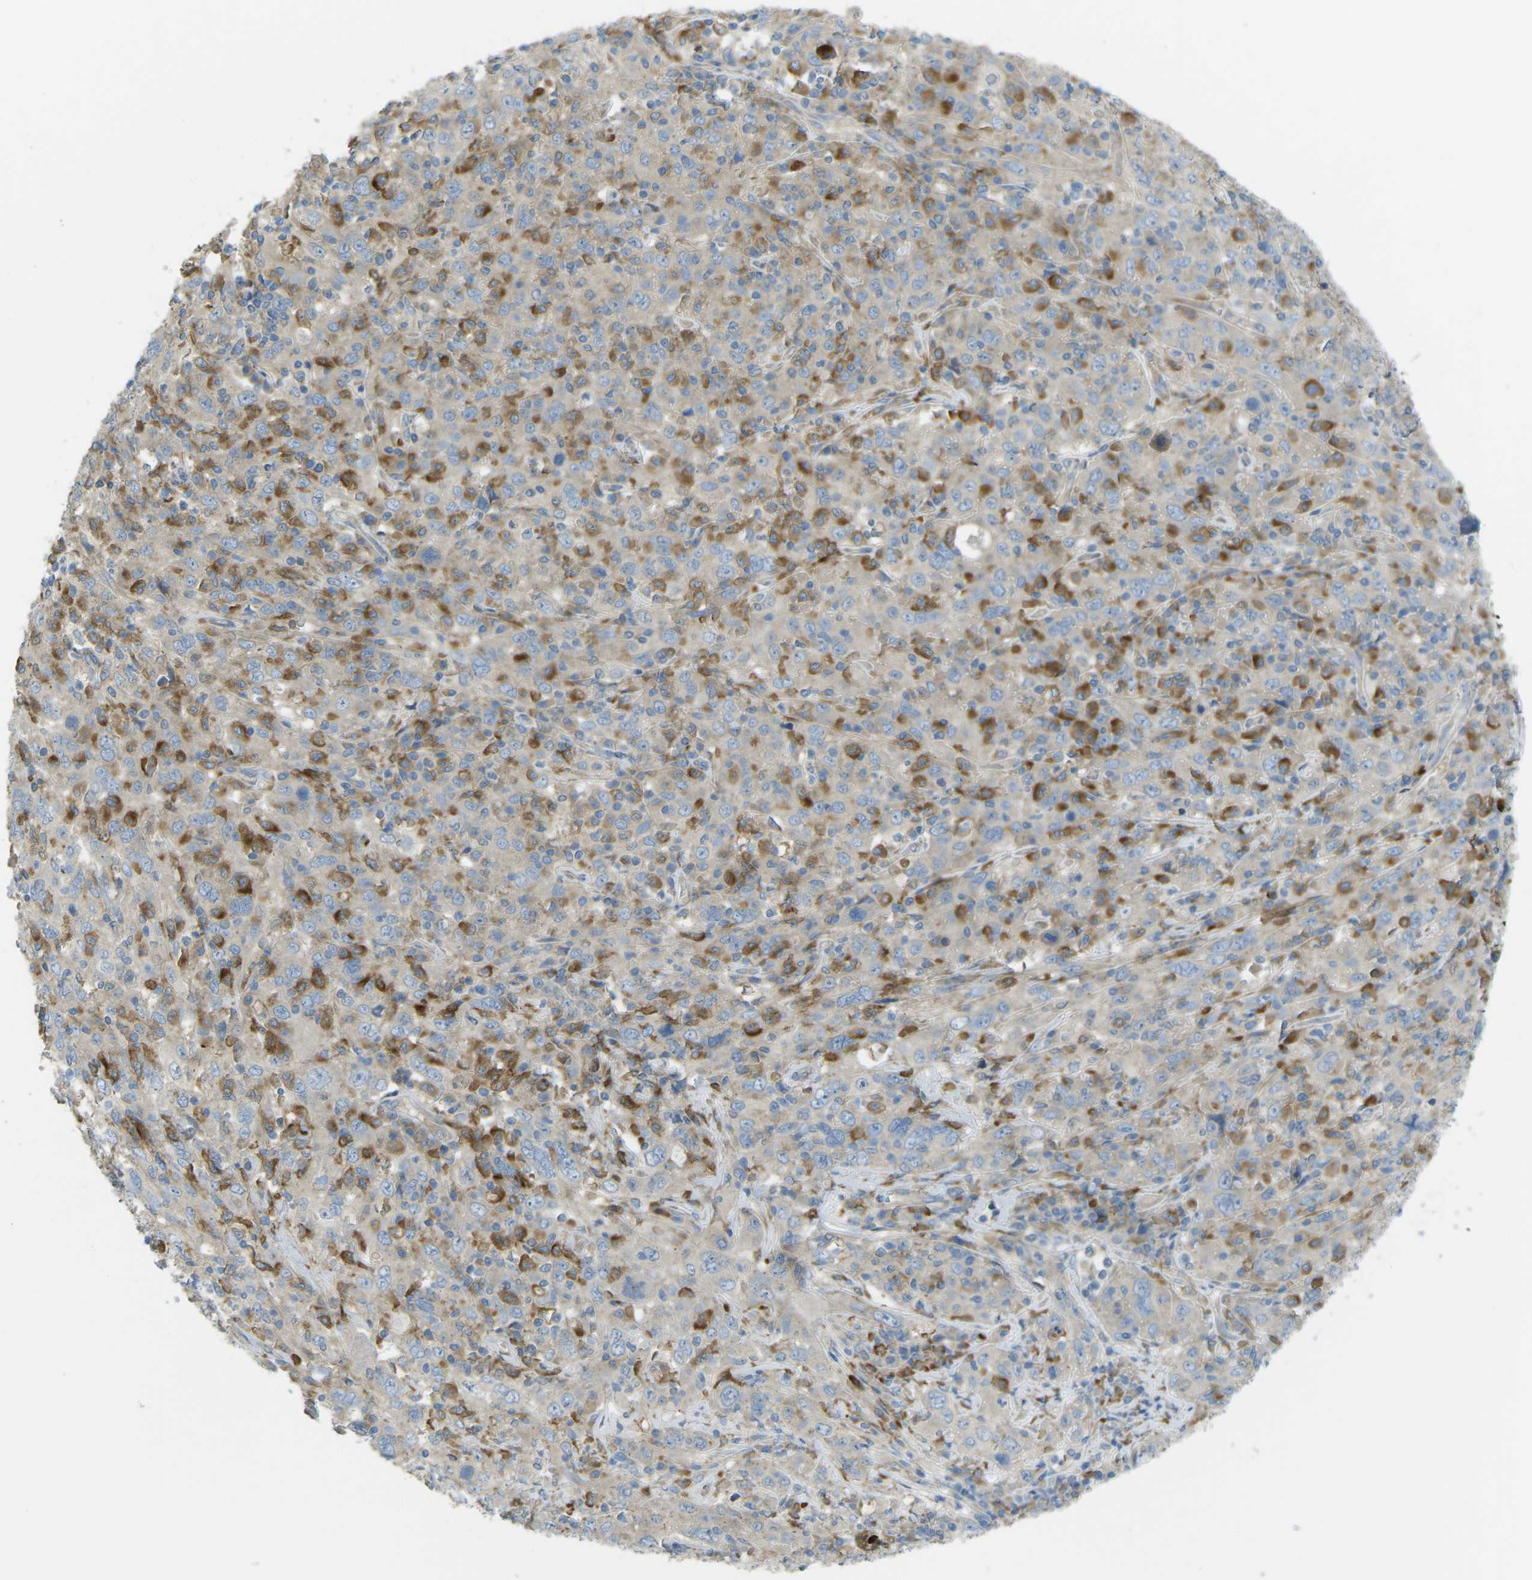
{"staining": {"intensity": "moderate", "quantity": "25%-75%", "location": "cytoplasmic/membranous"}, "tissue": "cervical cancer", "cell_type": "Tumor cells", "image_type": "cancer", "snomed": [{"axis": "morphology", "description": "Squamous cell carcinoma, NOS"}, {"axis": "topography", "description": "Cervix"}], "caption": "High-power microscopy captured an immunohistochemistry (IHC) histopathology image of cervical cancer (squamous cell carcinoma), revealing moderate cytoplasmic/membranous positivity in approximately 25%-75% of tumor cells.", "gene": "MYLK4", "patient": {"sex": "female", "age": 46}}